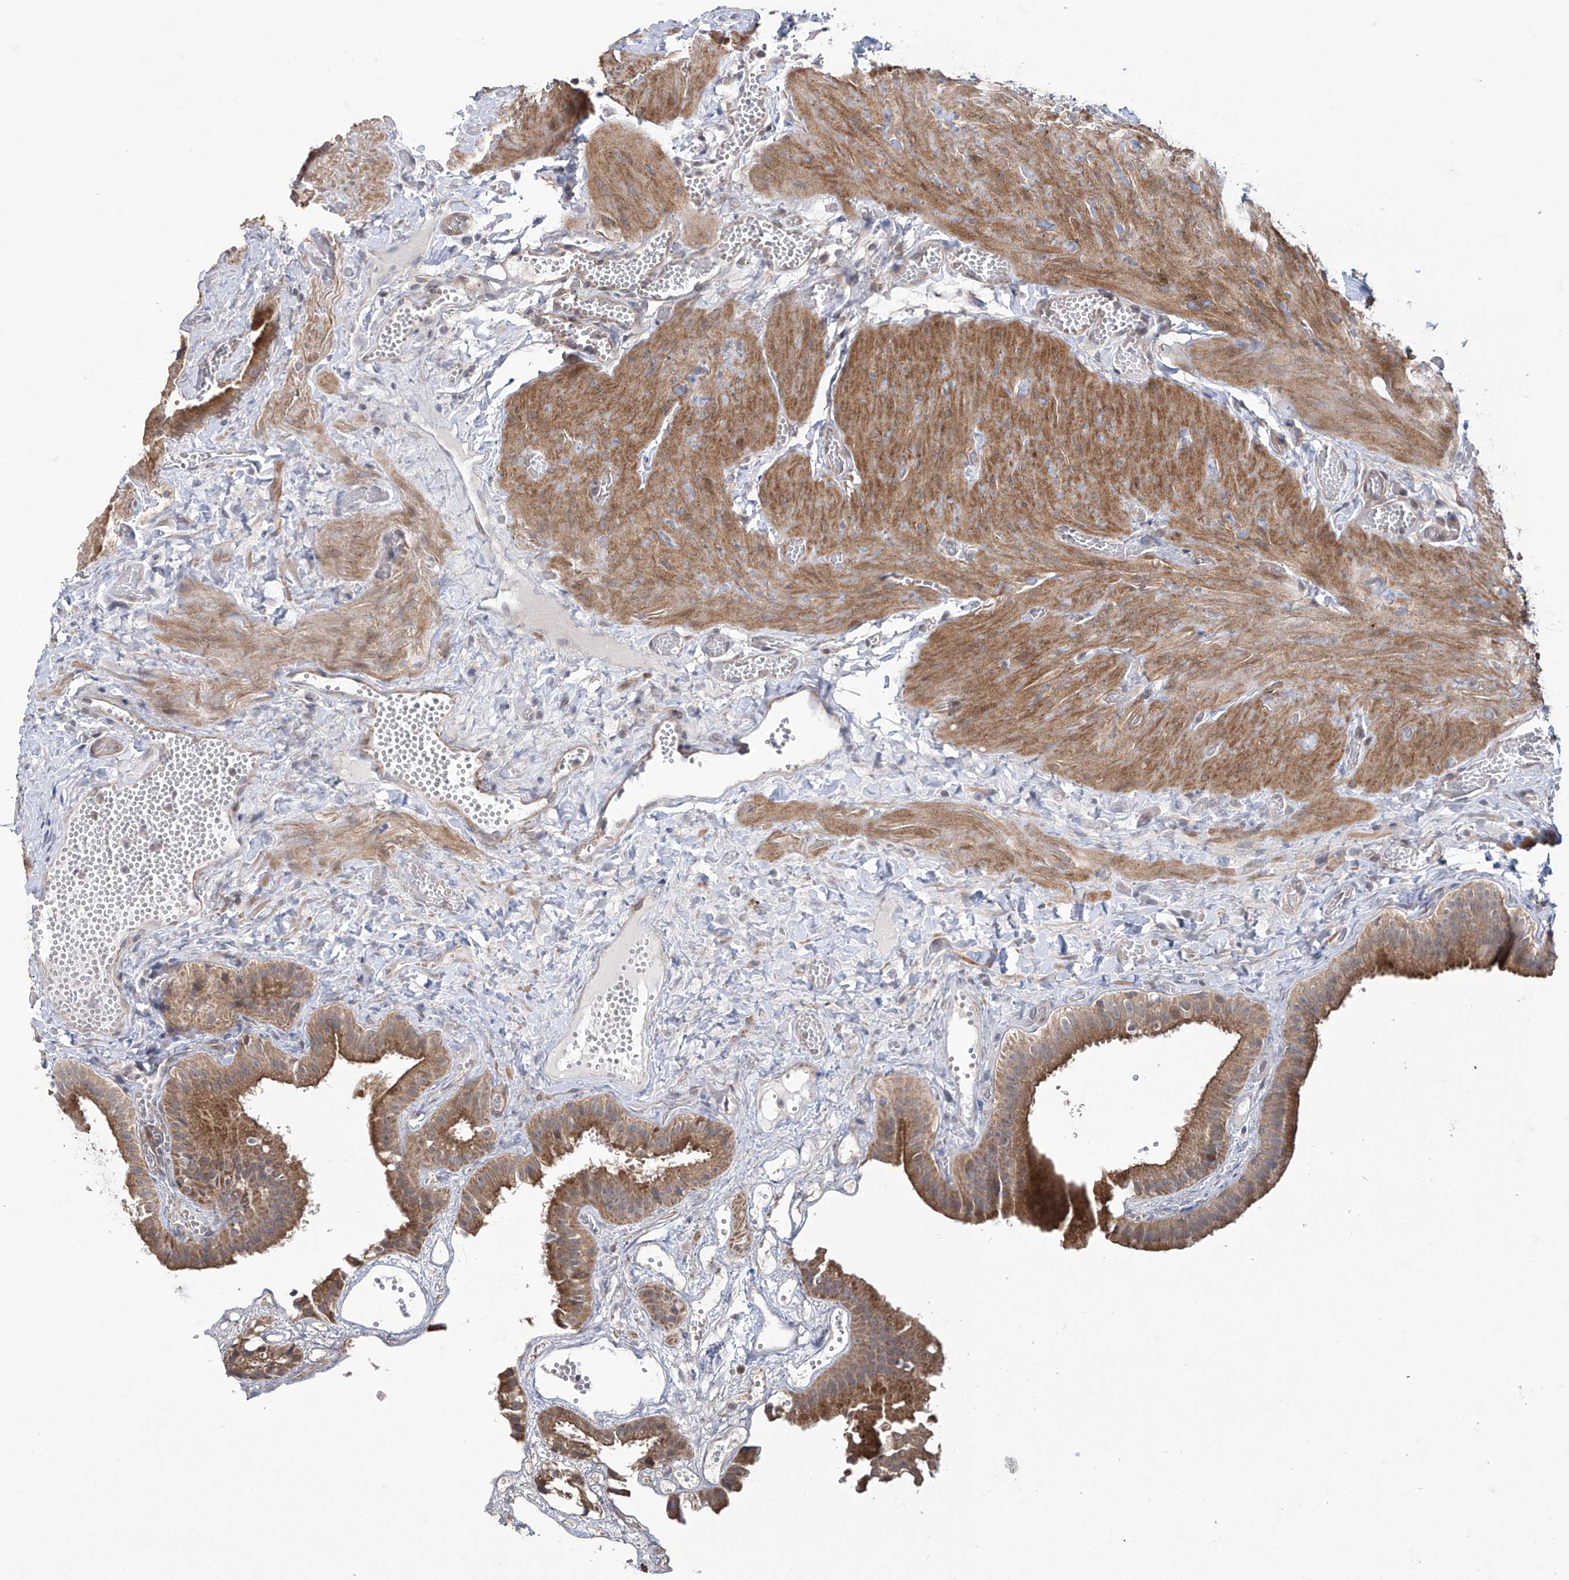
{"staining": {"intensity": "moderate", "quantity": ">75%", "location": "cytoplasmic/membranous"}, "tissue": "gallbladder", "cell_type": "Glandular cells", "image_type": "normal", "snomed": [{"axis": "morphology", "description": "Normal tissue, NOS"}, {"axis": "topography", "description": "Gallbladder"}], "caption": "Protein expression analysis of unremarkable gallbladder demonstrates moderate cytoplasmic/membranous staining in approximately >75% of glandular cells.", "gene": "TRIM60", "patient": {"sex": "female", "age": 64}}